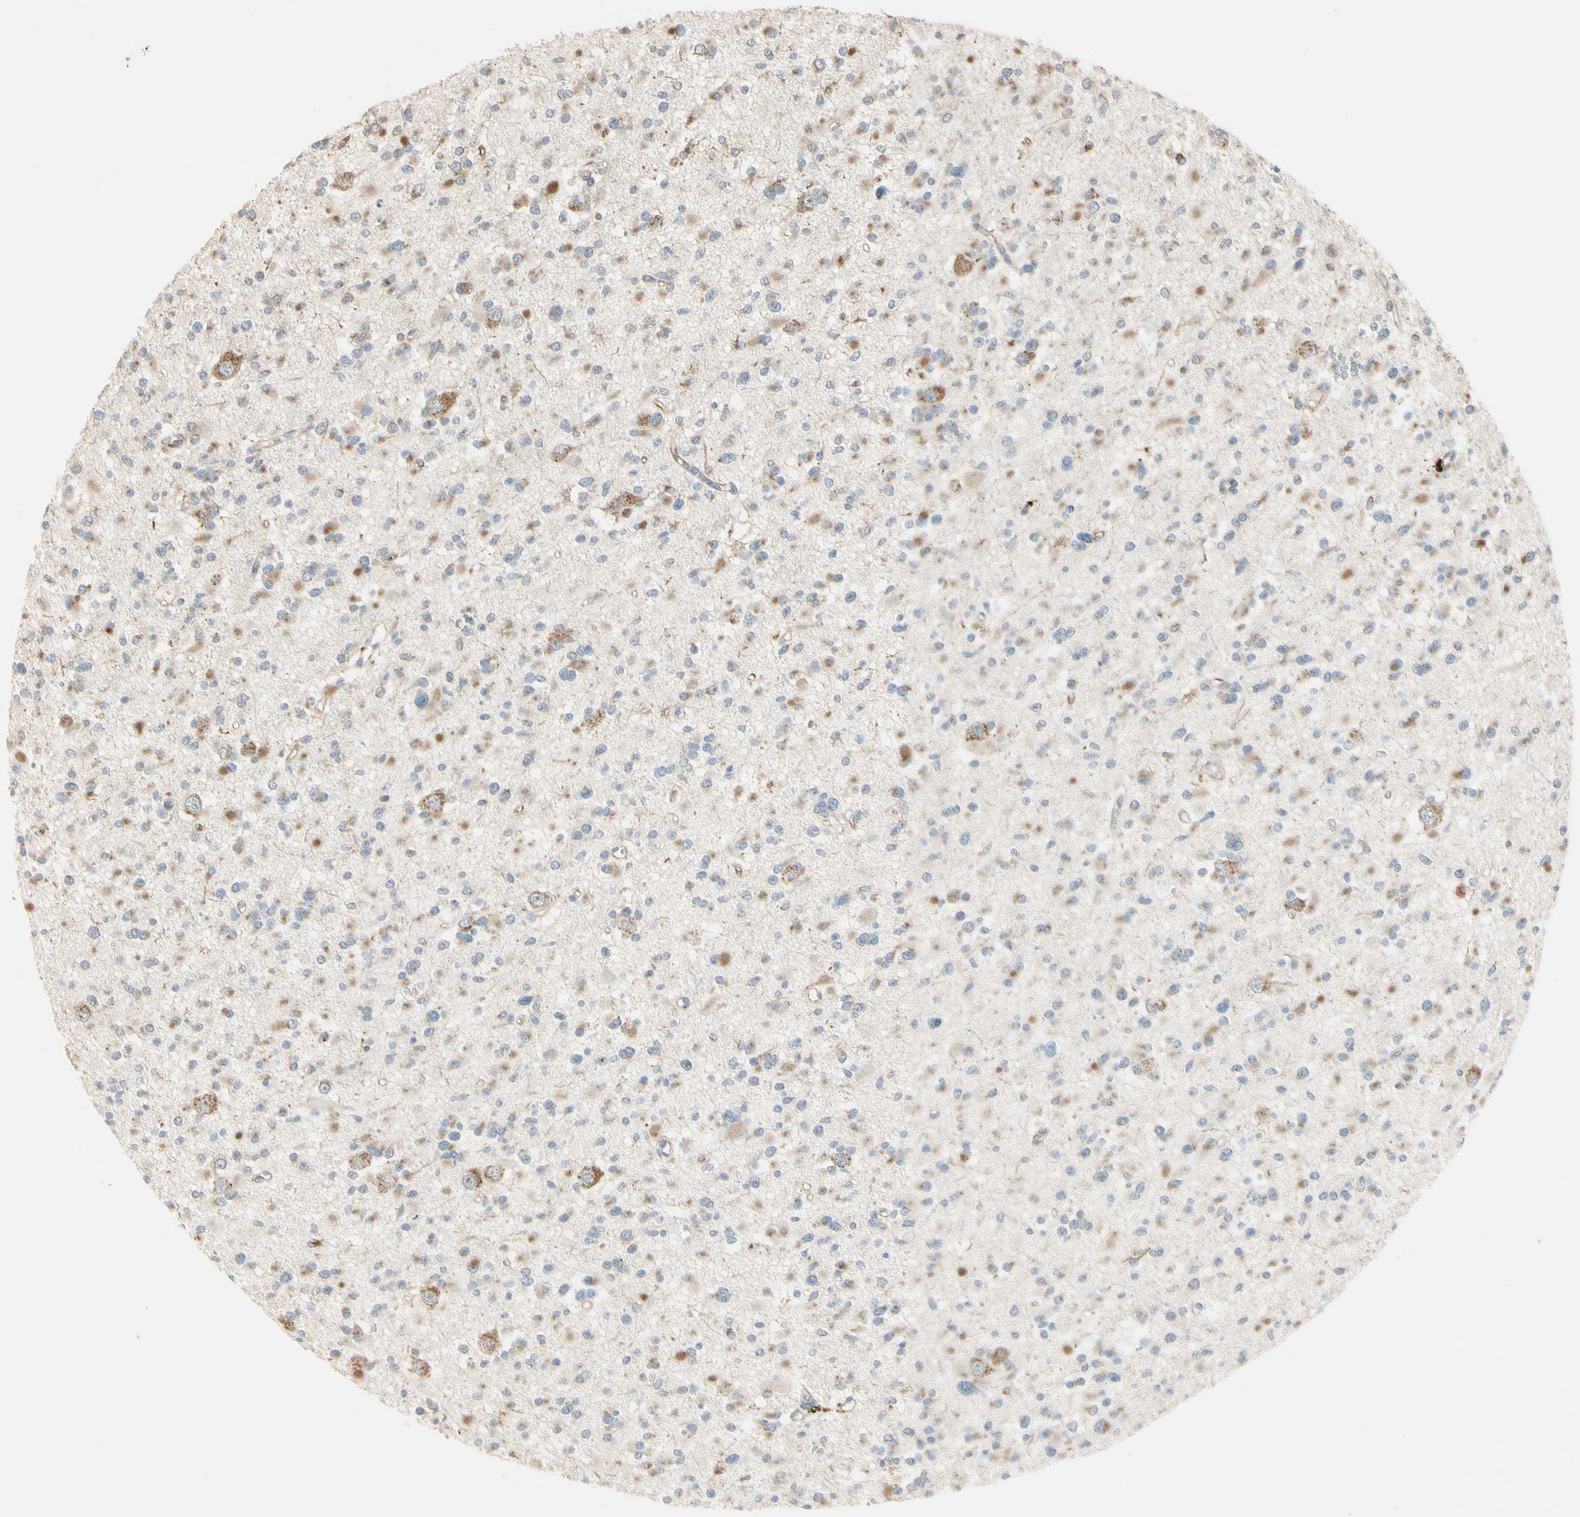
{"staining": {"intensity": "weak", "quantity": "25%-75%", "location": "cytoplasmic/membranous"}, "tissue": "glioma", "cell_type": "Tumor cells", "image_type": "cancer", "snomed": [{"axis": "morphology", "description": "Glioma, malignant, Low grade"}, {"axis": "topography", "description": "Brain"}], "caption": "Weak cytoplasmic/membranous expression is present in approximately 25%-75% of tumor cells in glioma.", "gene": "NDFIP1", "patient": {"sex": "female", "age": 22}}